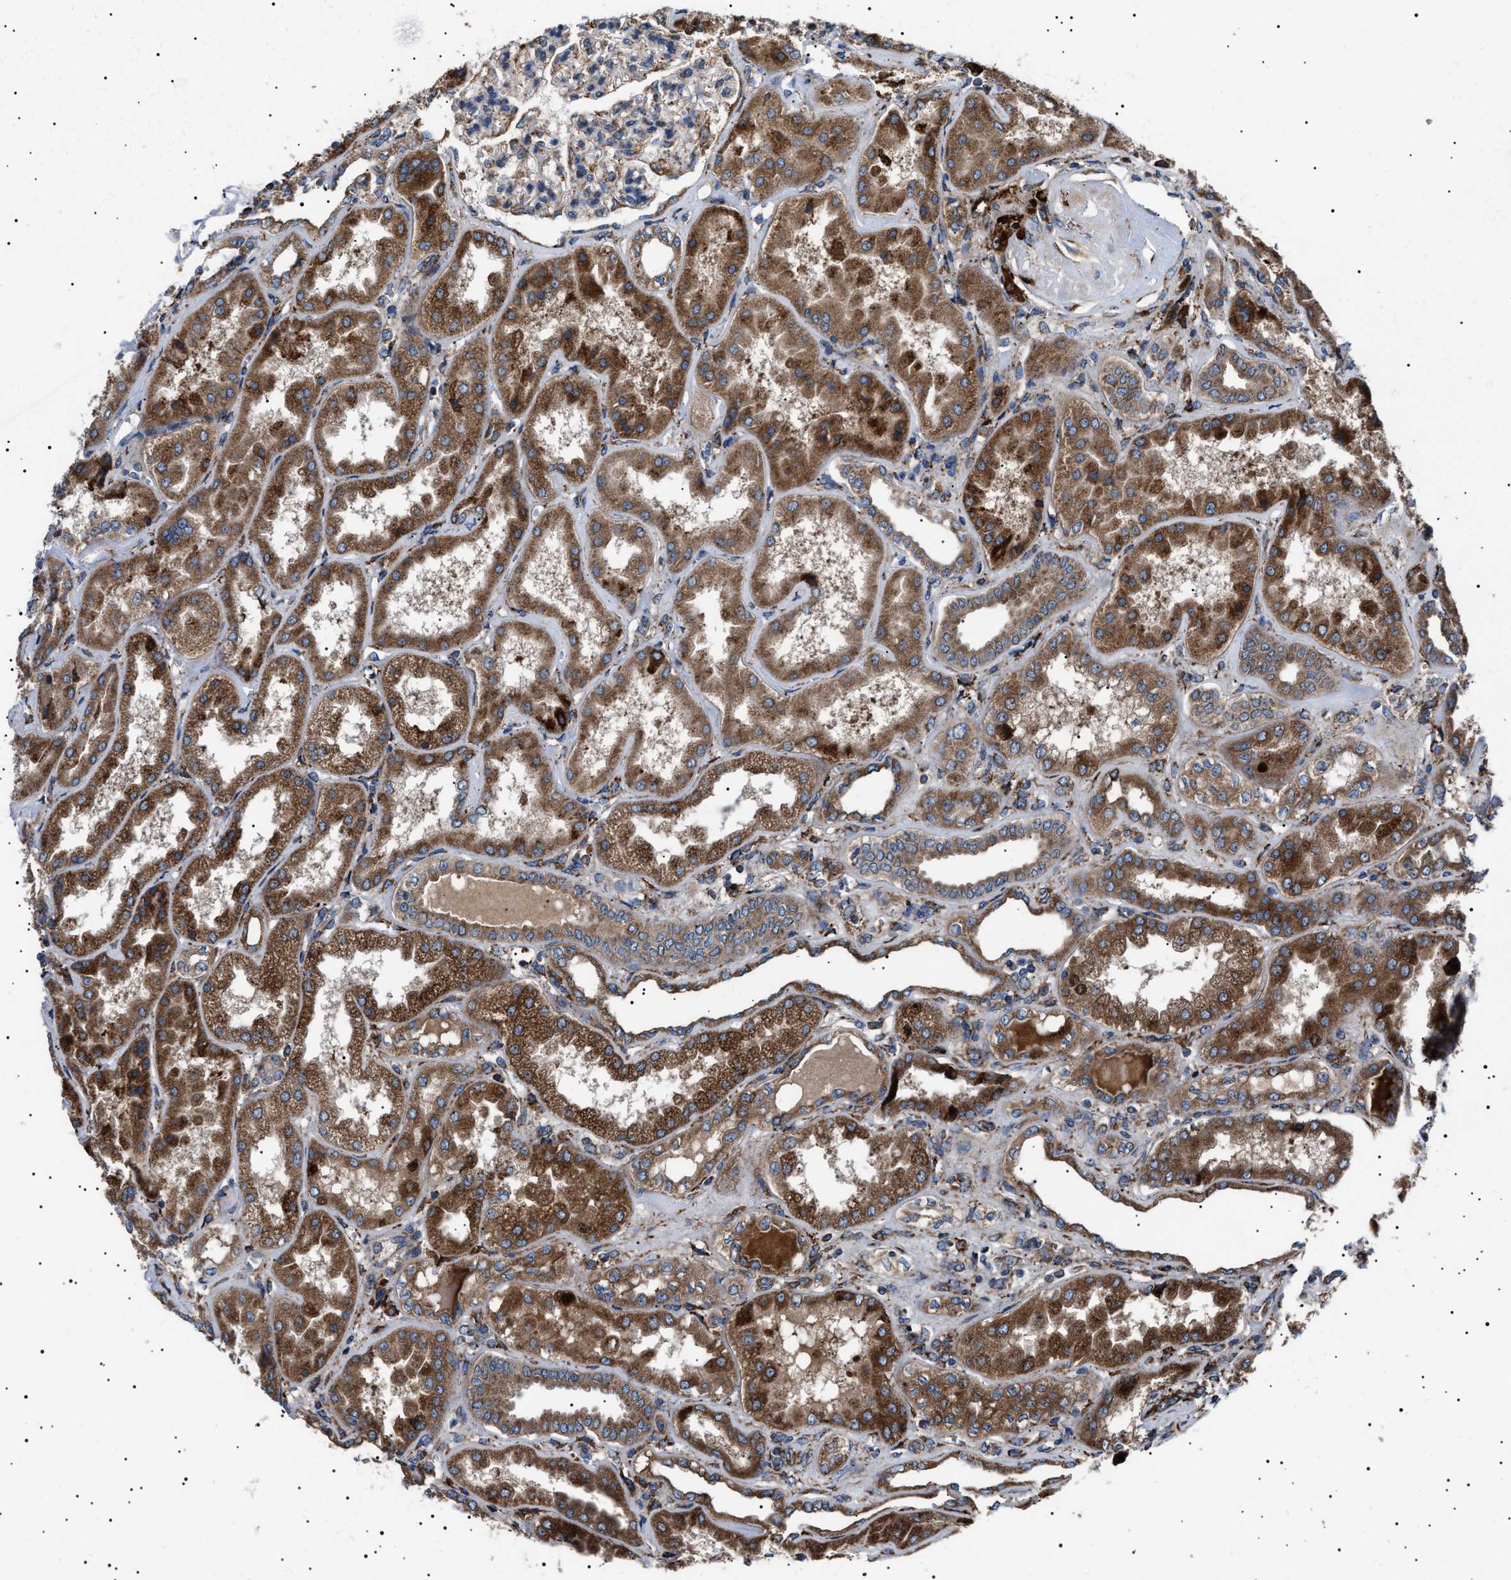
{"staining": {"intensity": "moderate", "quantity": ">75%", "location": "cytoplasmic/membranous"}, "tissue": "kidney", "cell_type": "Cells in glomeruli", "image_type": "normal", "snomed": [{"axis": "morphology", "description": "Normal tissue, NOS"}, {"axis": "topography", "description": "Kidney"}], "caption": "Protein expression analysis of benign kidney reveals moderate cytoplasmic/membranous staining in about >75% of cells in glomeruli. The staining was performed using DAB to visualize the protein expression in brown, while the nuclei were stained in blue with hematoxylin (Magnification: 20x).", "gene": "TOP1MT", "patient": {"sex": "female", "age": 56}}